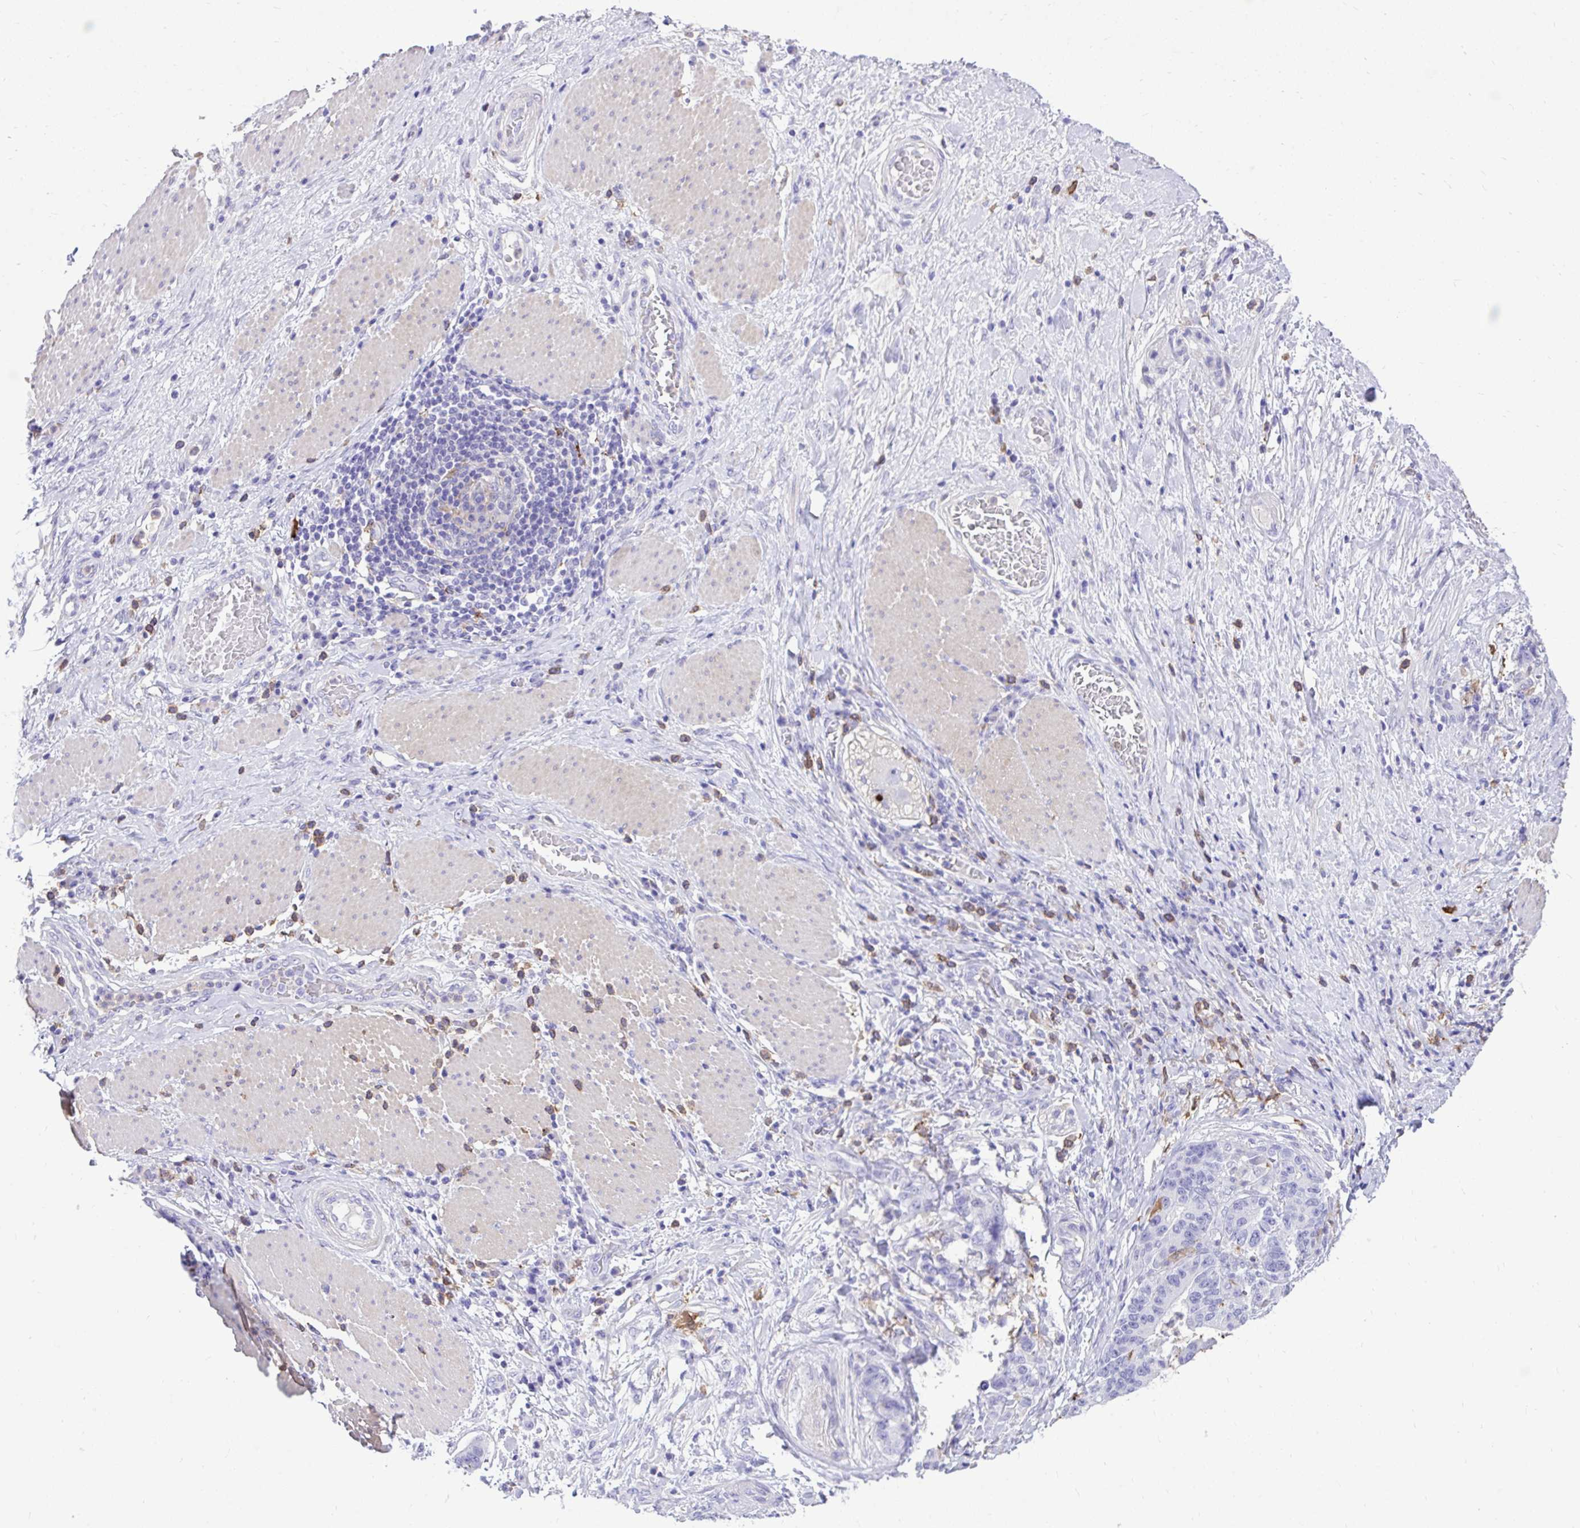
{"staining": {"intensity": "negative", "quantity": "none", "location": "none"}, "tissue": "stomach cancer", "cell_type": "Tumor cells", "image_type": "cancer", "snomed": [{"axis": "morphology", "description": "Normal tissue, NOS"}, {"axis": "morphology", "description": "Adenocarcinoma, NOS"}, {"axis": "topography", "description": "Stomach"}], "caption": "Immunohistochemistry photomicrograph of neoplastic tissue: human stomach cancer (adenocarcinoma) stained with DAB (3,3'-diaminobenzidine) demonstrates no significant protein positivity in tumor cells.", "gene": "TLR7", "patient": {"sex": "female", "age": 64}}